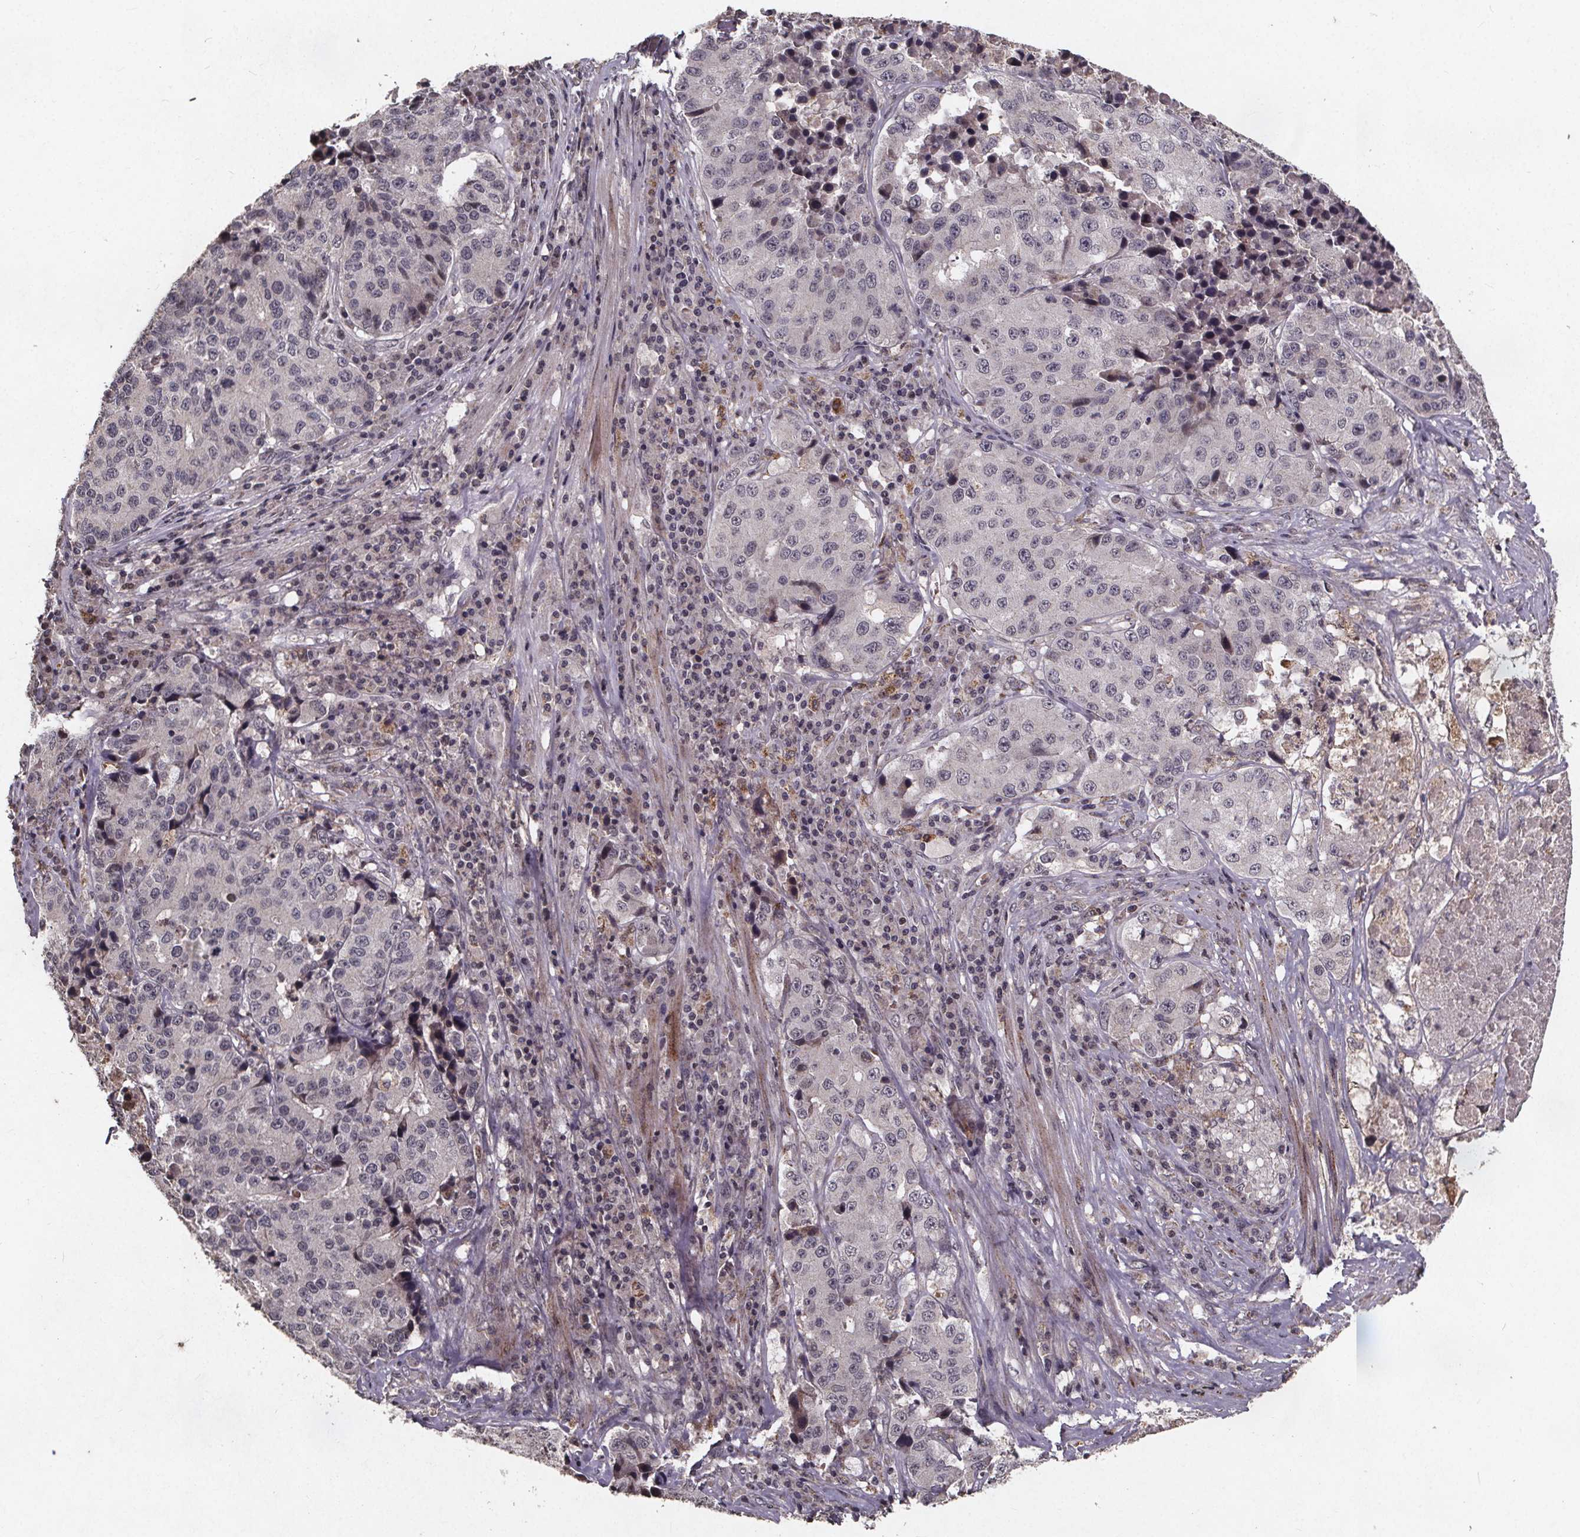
{"staining": {"intensity": "negative", "quantity": "none", "location": "none"}, "tissue": "stomach cancer", "cell_type": "Tumor cells", "image_type": "cancer", "snomed": [{"axis": "morphology", "description": "Adenocarcinoma, NOS"}, {"axis": "topography", "description": "Stomach"}], "caption": "Tumor cells show no significant protein expression in stomach cancer. Nuclei are stained in blue.", "gene": "GPX3", "patient": {"sex": "male", "age": 71}}